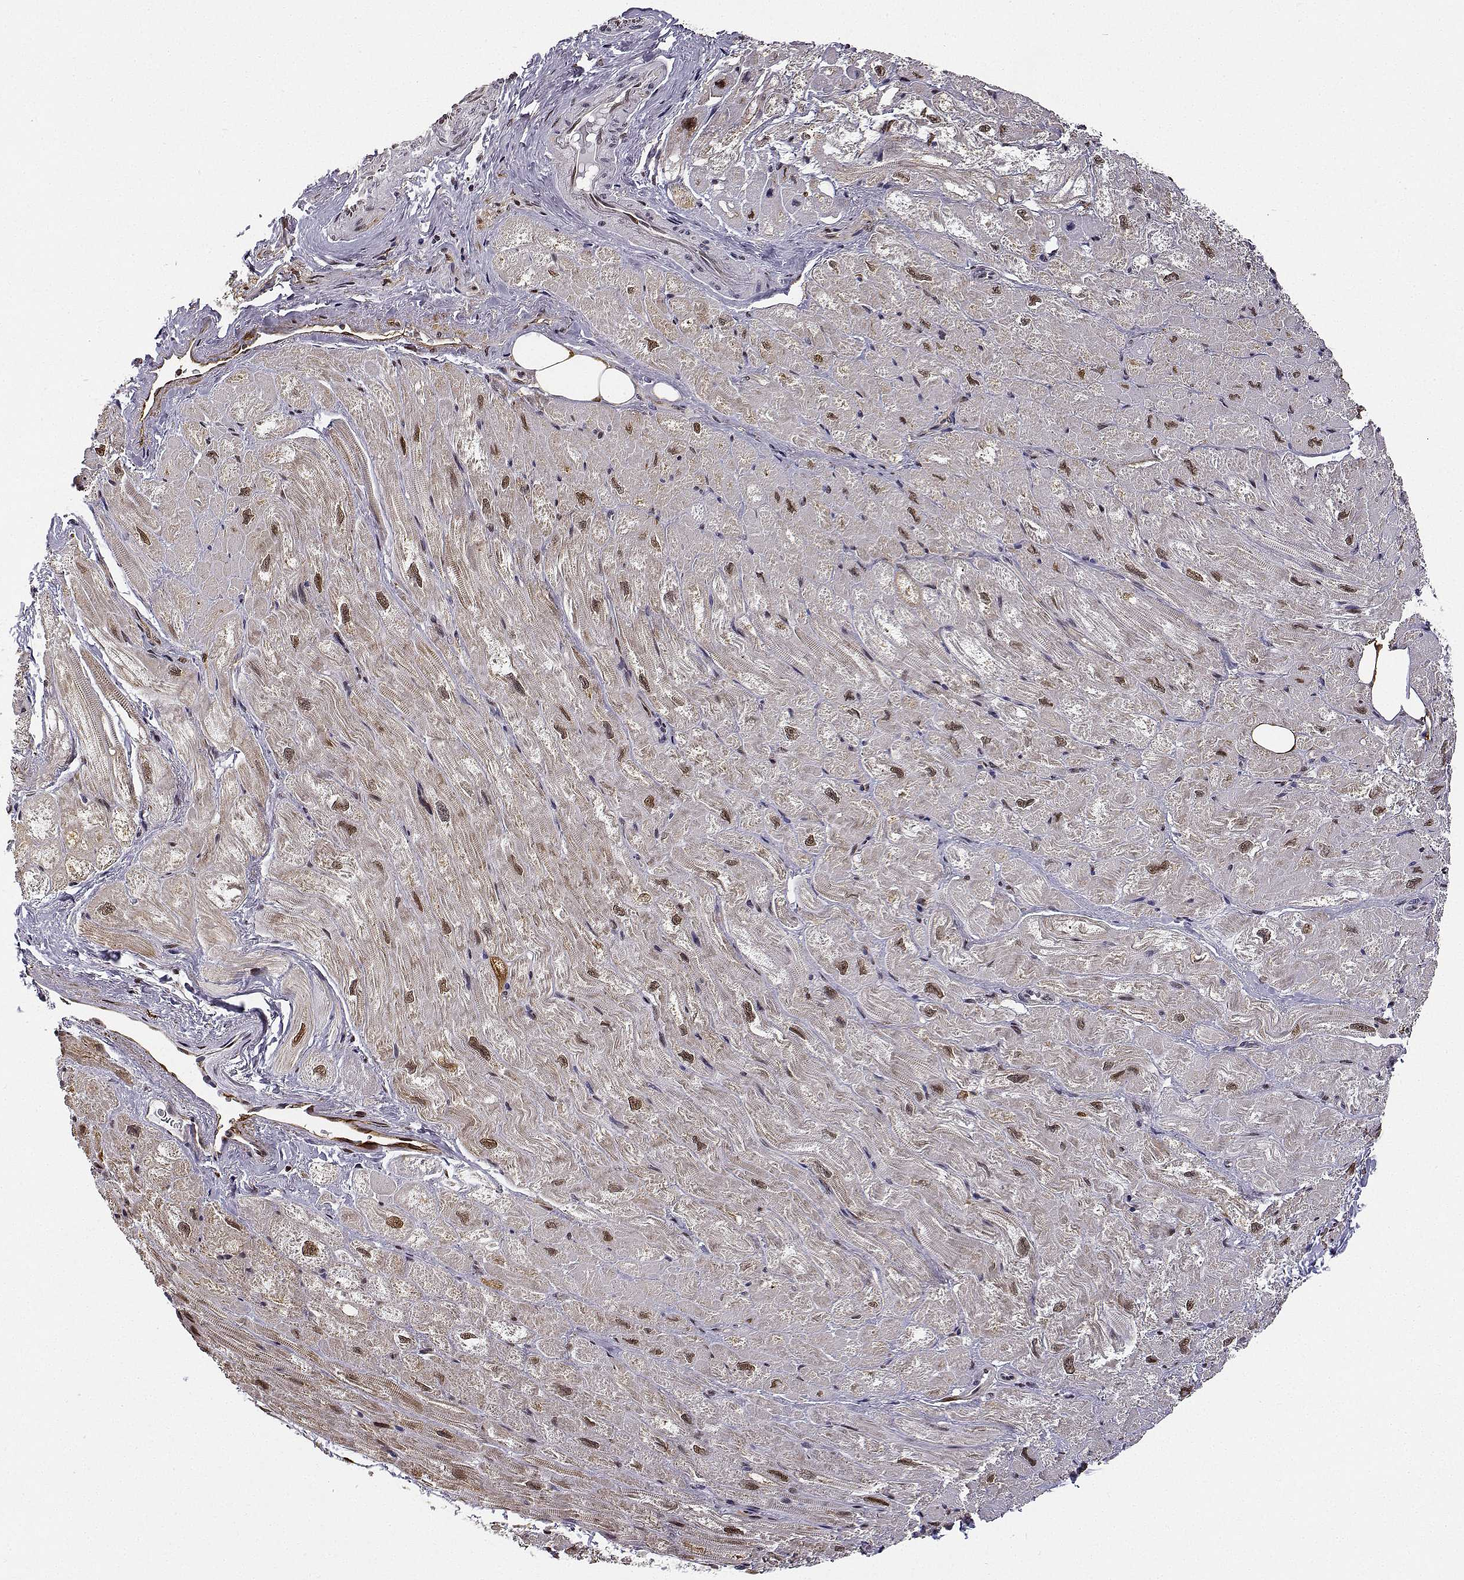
{"staining": {"intensity": "moderate", "quantity": "<25%", "location": "nuclear"}, "tissue": "heart muscle", "cell_type": "Cardiomyocytes", "image_type": "normal", "snomed": [{"axis": "morphology", "description": "Normal tissue, NOS"}, {"axis": "topography", "description": "Heart"}], "caption": "Immunohistochemistry photomicrograph of unremarkable human heart muscle stained for a protein (brown), which displays low levels of moderate nuclear staining in about <25% of cardiomyocytes.", "gene": "PHGDH", "patient": {"sex": "female", "age": 69}}